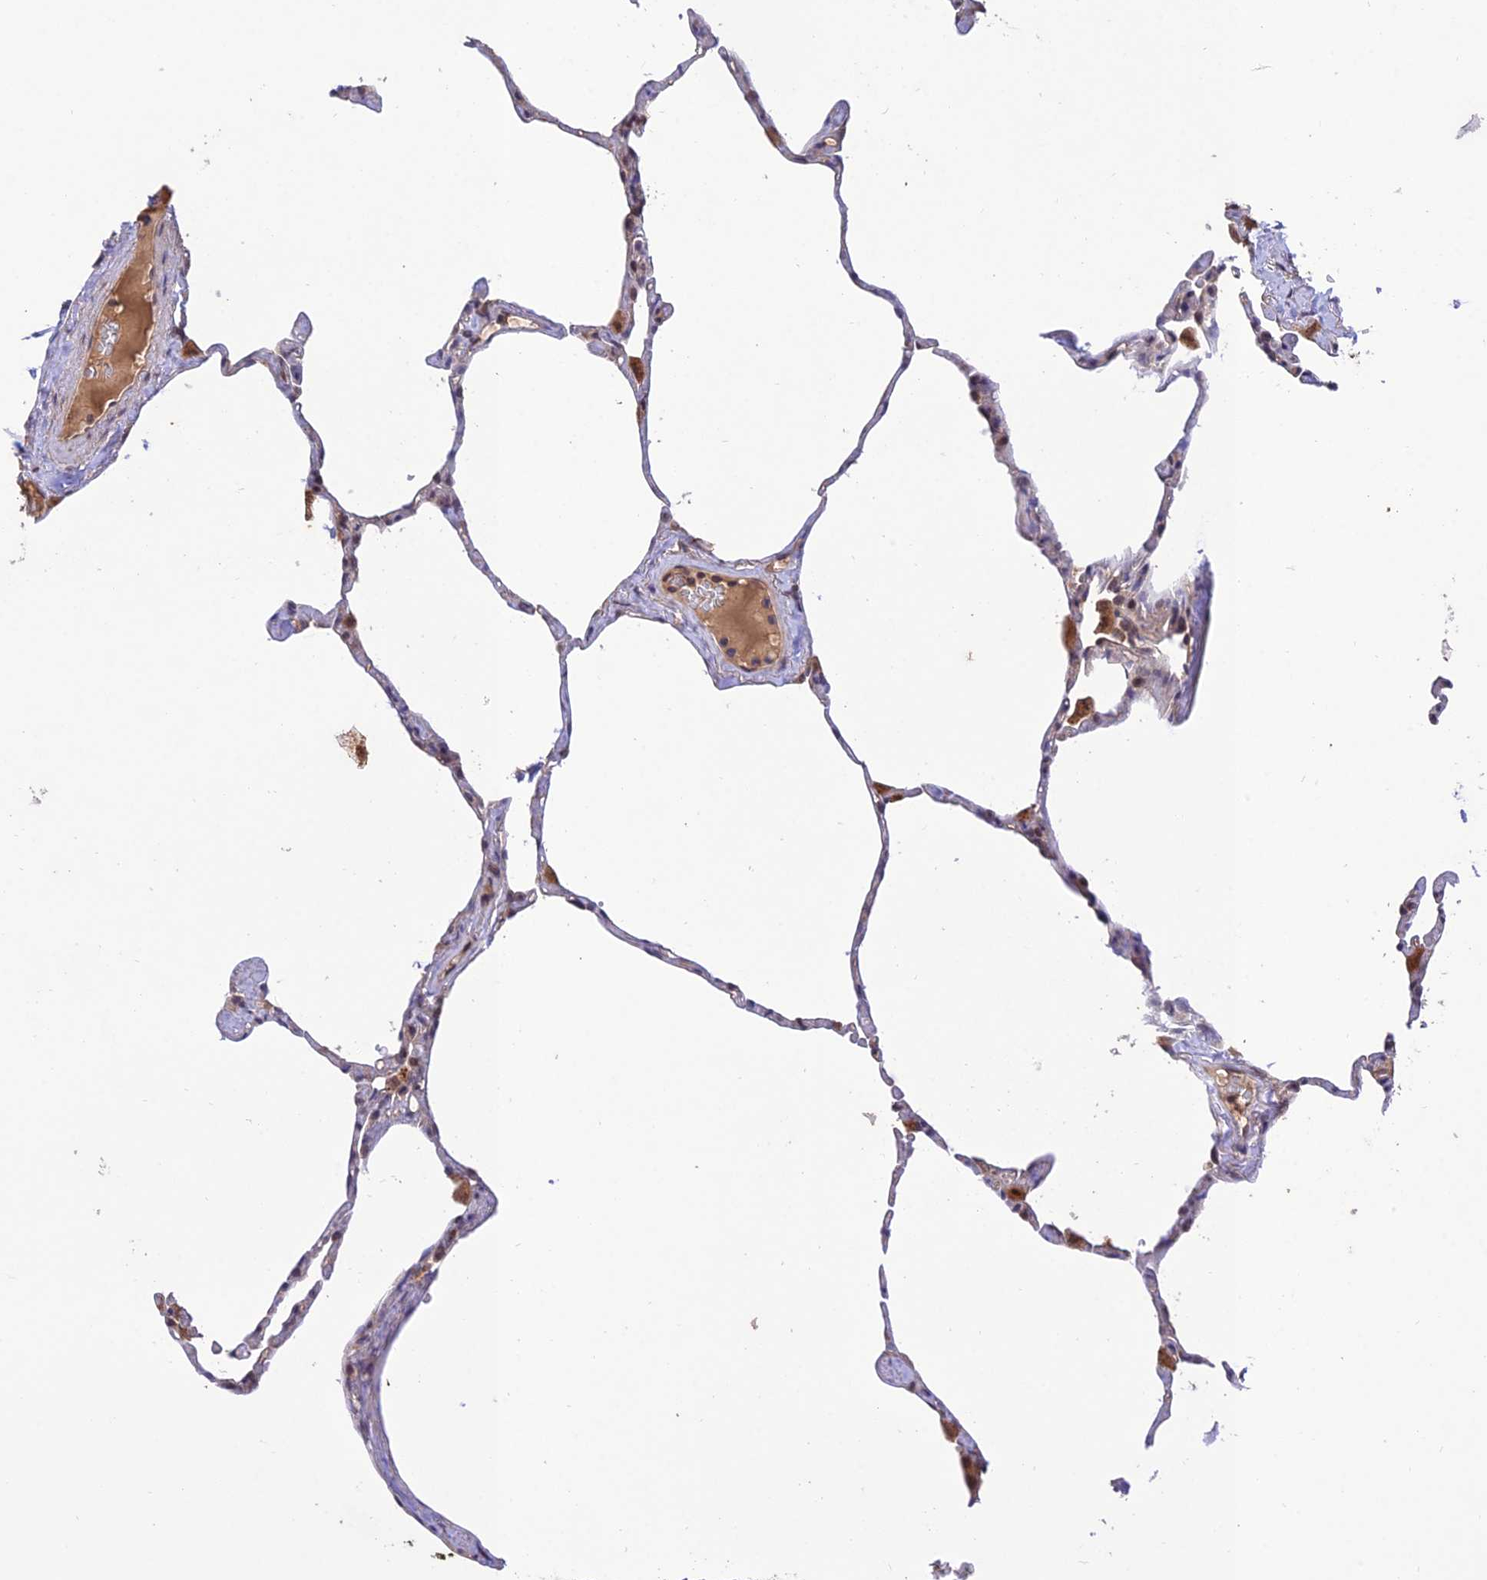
{"staining": {"intensity": "weak", "quantity": "<25%", "location": "cytoplasmic/membranous"}, "tissue": "lung", "cell_type": "Alveolar cells", "image_type": "normal", "snomed": [{"axis": "morphology", "description": "Normal tissue, NOS"}, {"axis": "topography", "description": "Lung"}], "caption": "Immunohistochemistry (IHC) photomicrograph of benign human lung stained for a protein (brown), which shows no staining in alveolar cells. (DAB (3,3'-diaminobenzidine) IHC with hematoxylin counter stain).", "gene": "REV1", "patient": {"sex": "male", "age": 65}}